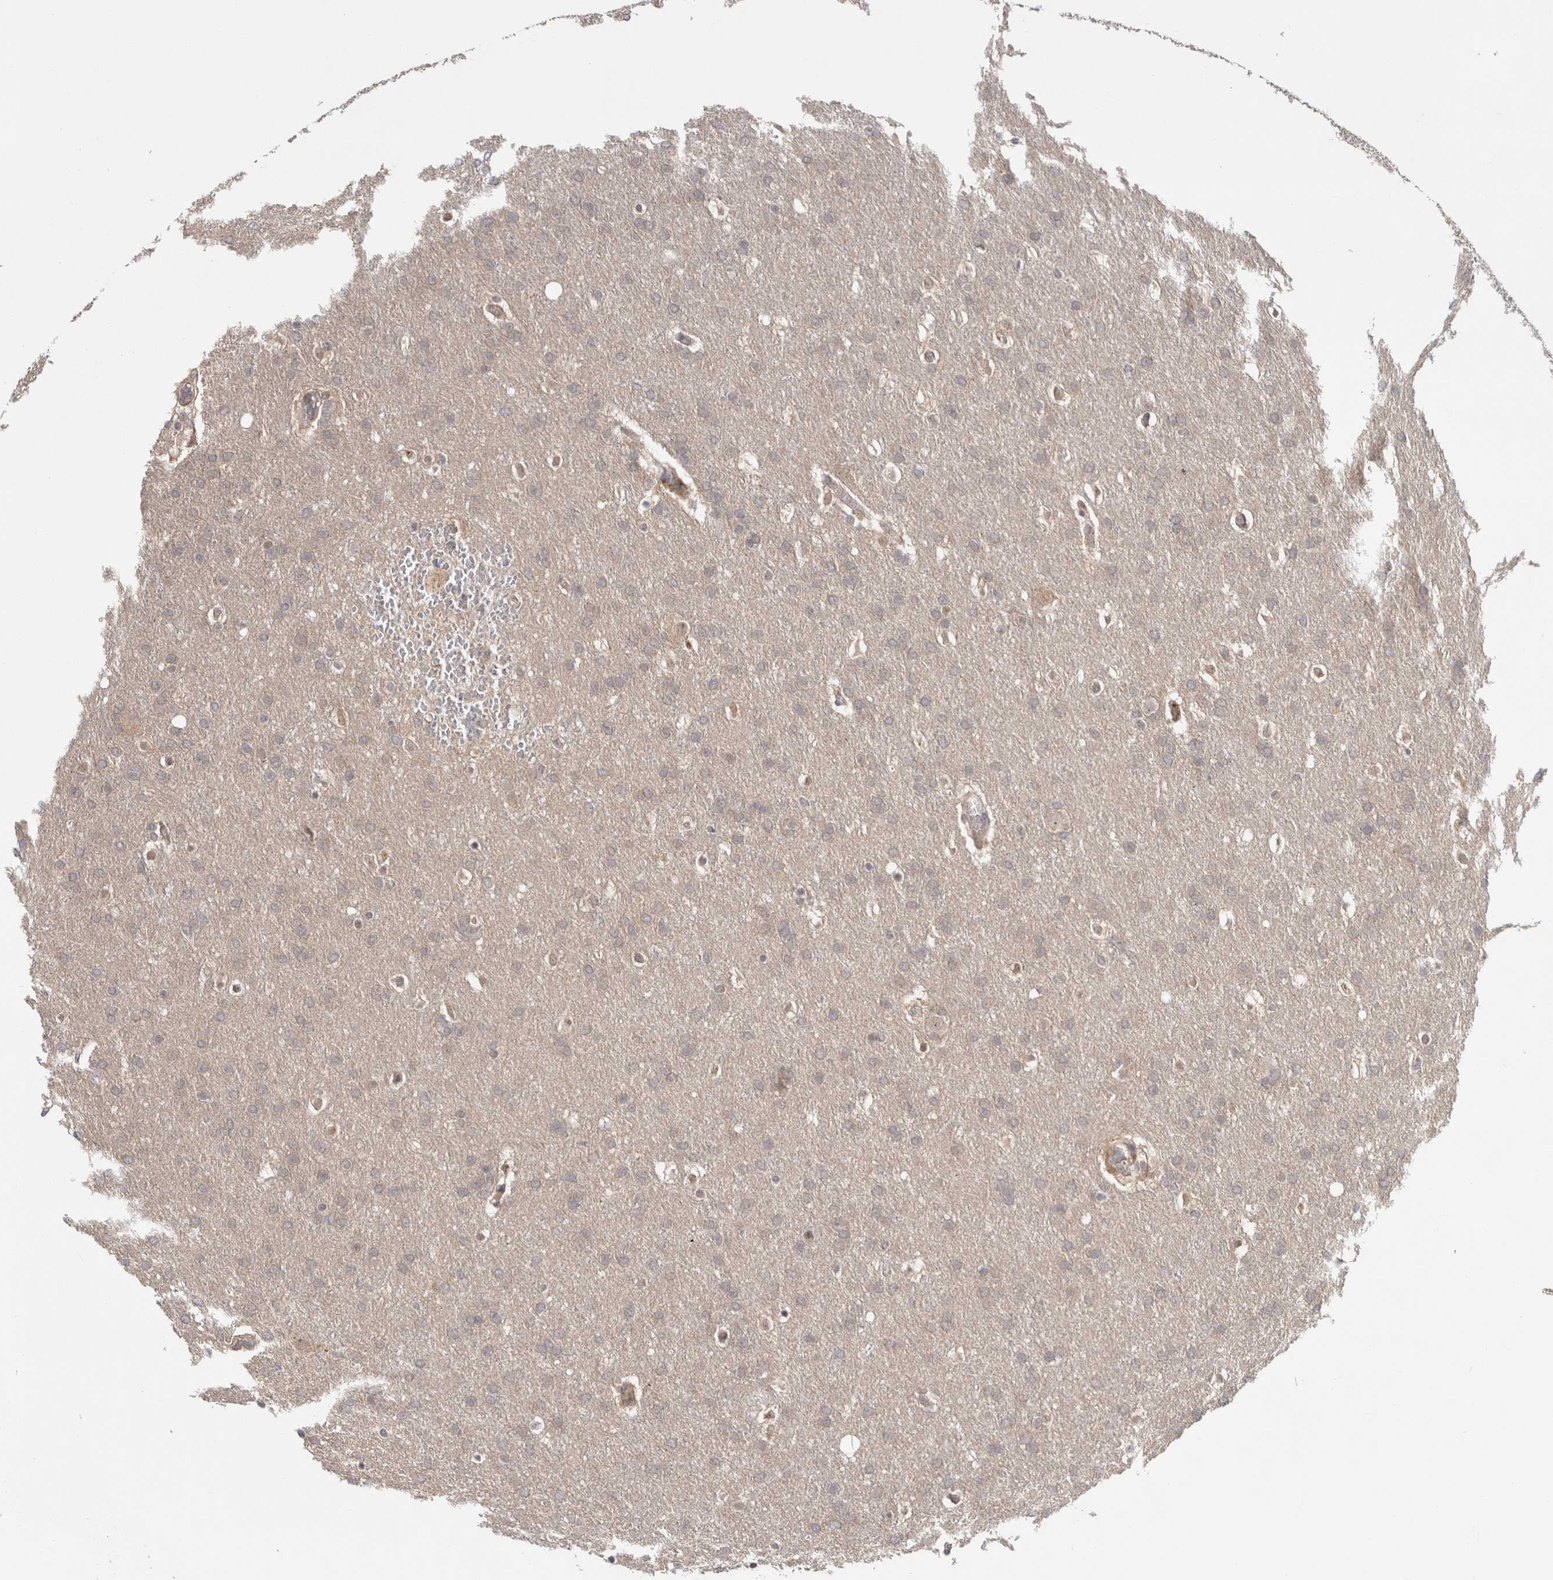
{"staining": {"intensity": "negative", "quantity": "none", "location": "none"}, "tissue": "glioma", "cell_type": "Tumor cells", "image_type": "cancer", "snomed": [{"axis": "morphology", "description": "Glioma, malignant, Low grade"}, {"axis": "topography", "description": "Brain"}], "caption": "The histopathology image shows no significant staining in tumor cells of malignant glioma (low-grade).", "gene": "ZNF318", "patient": {"sex": "female", "age": 37}}